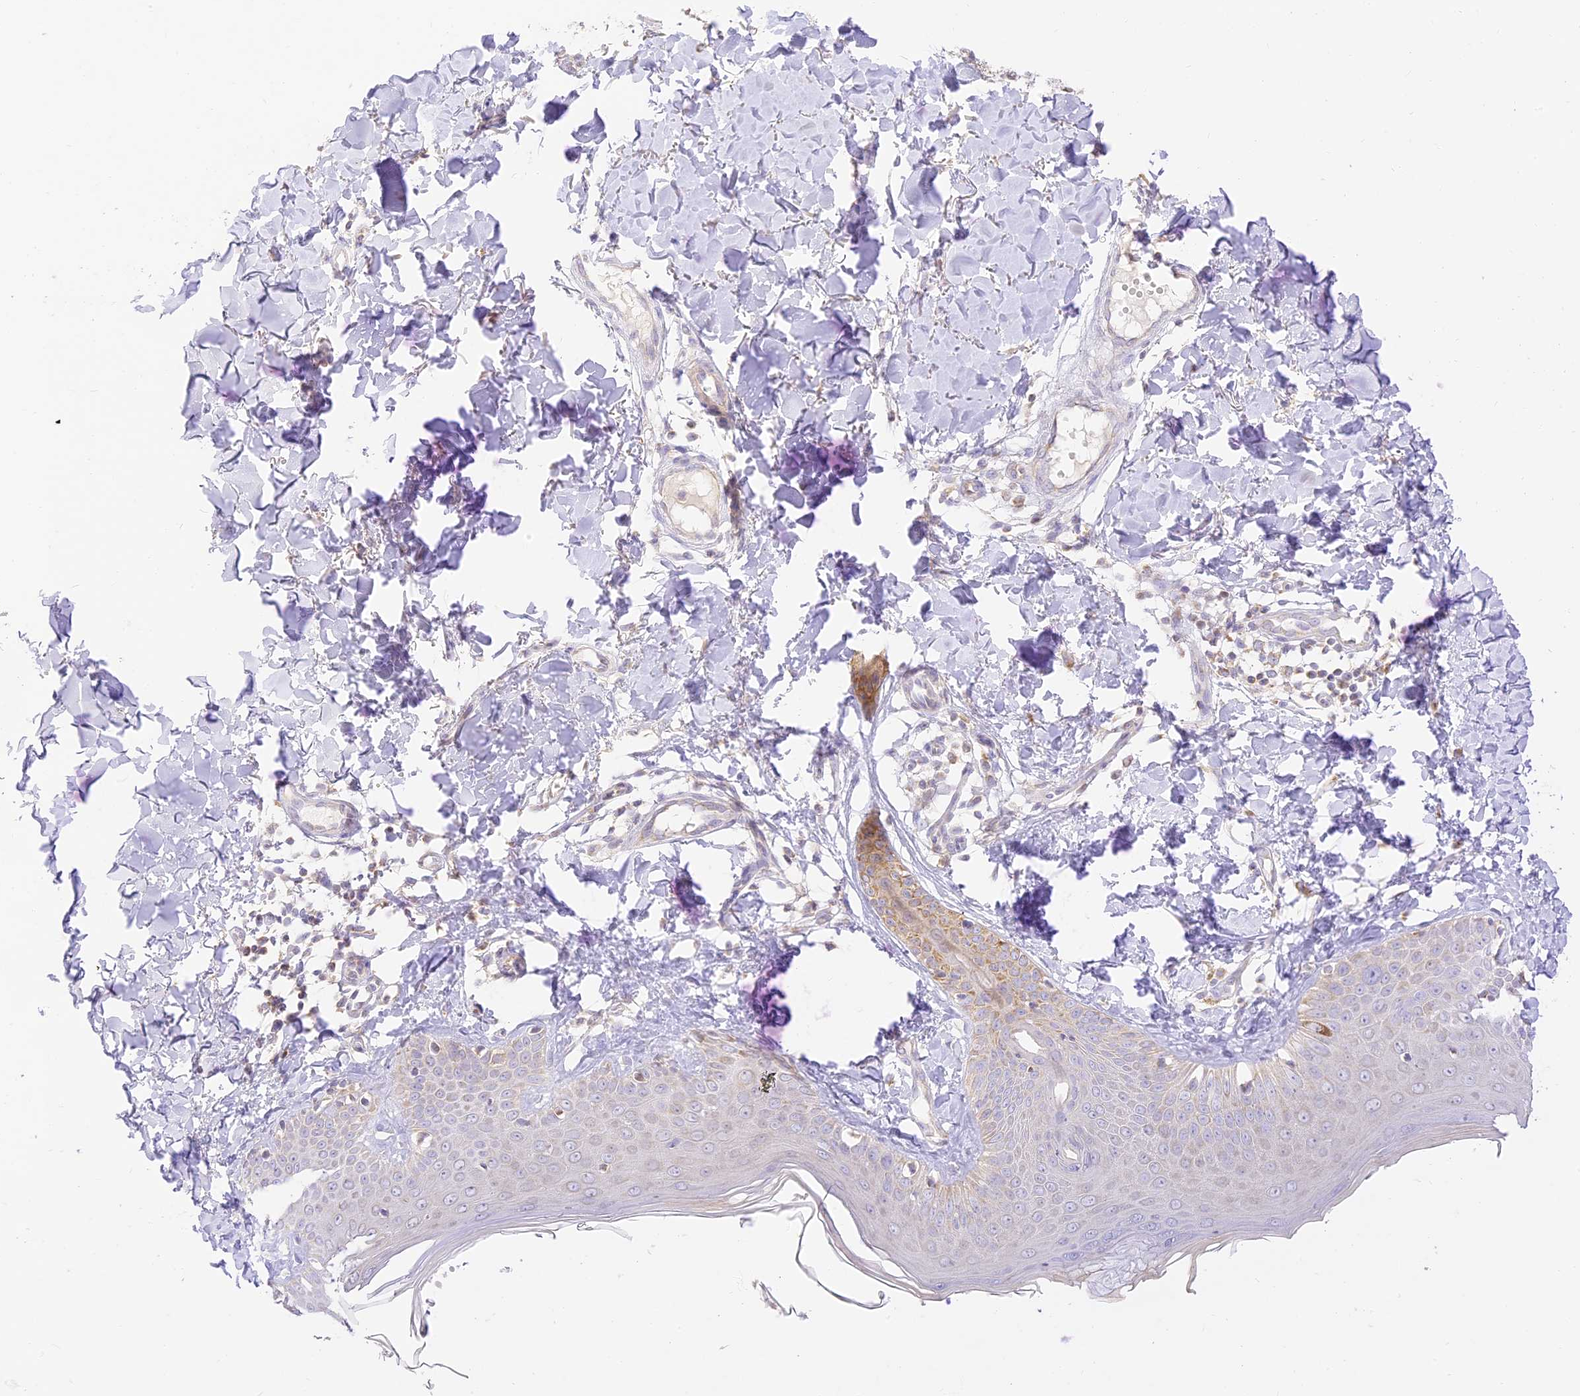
{"staining": {"intensity": "negative", "quantity": "none", "location": "none"}, "tissue": "skin", "cell_type": "Fibroblasts", "image_type": "normal", "snomed": [{"axis": "morphology", "description": "Normal tissue, NOS"}, {"axis": "topography", "description": "Skin"}], "caption": "IHC of unremarkable human skin shows no expression in fibroblasts. (DAB (3,3'-diaminobenzidine) immunohistochemistry with hematoxylin counter stain).", "gene": "LRRC15", "patient": {"sex": "male", "age": 52}}